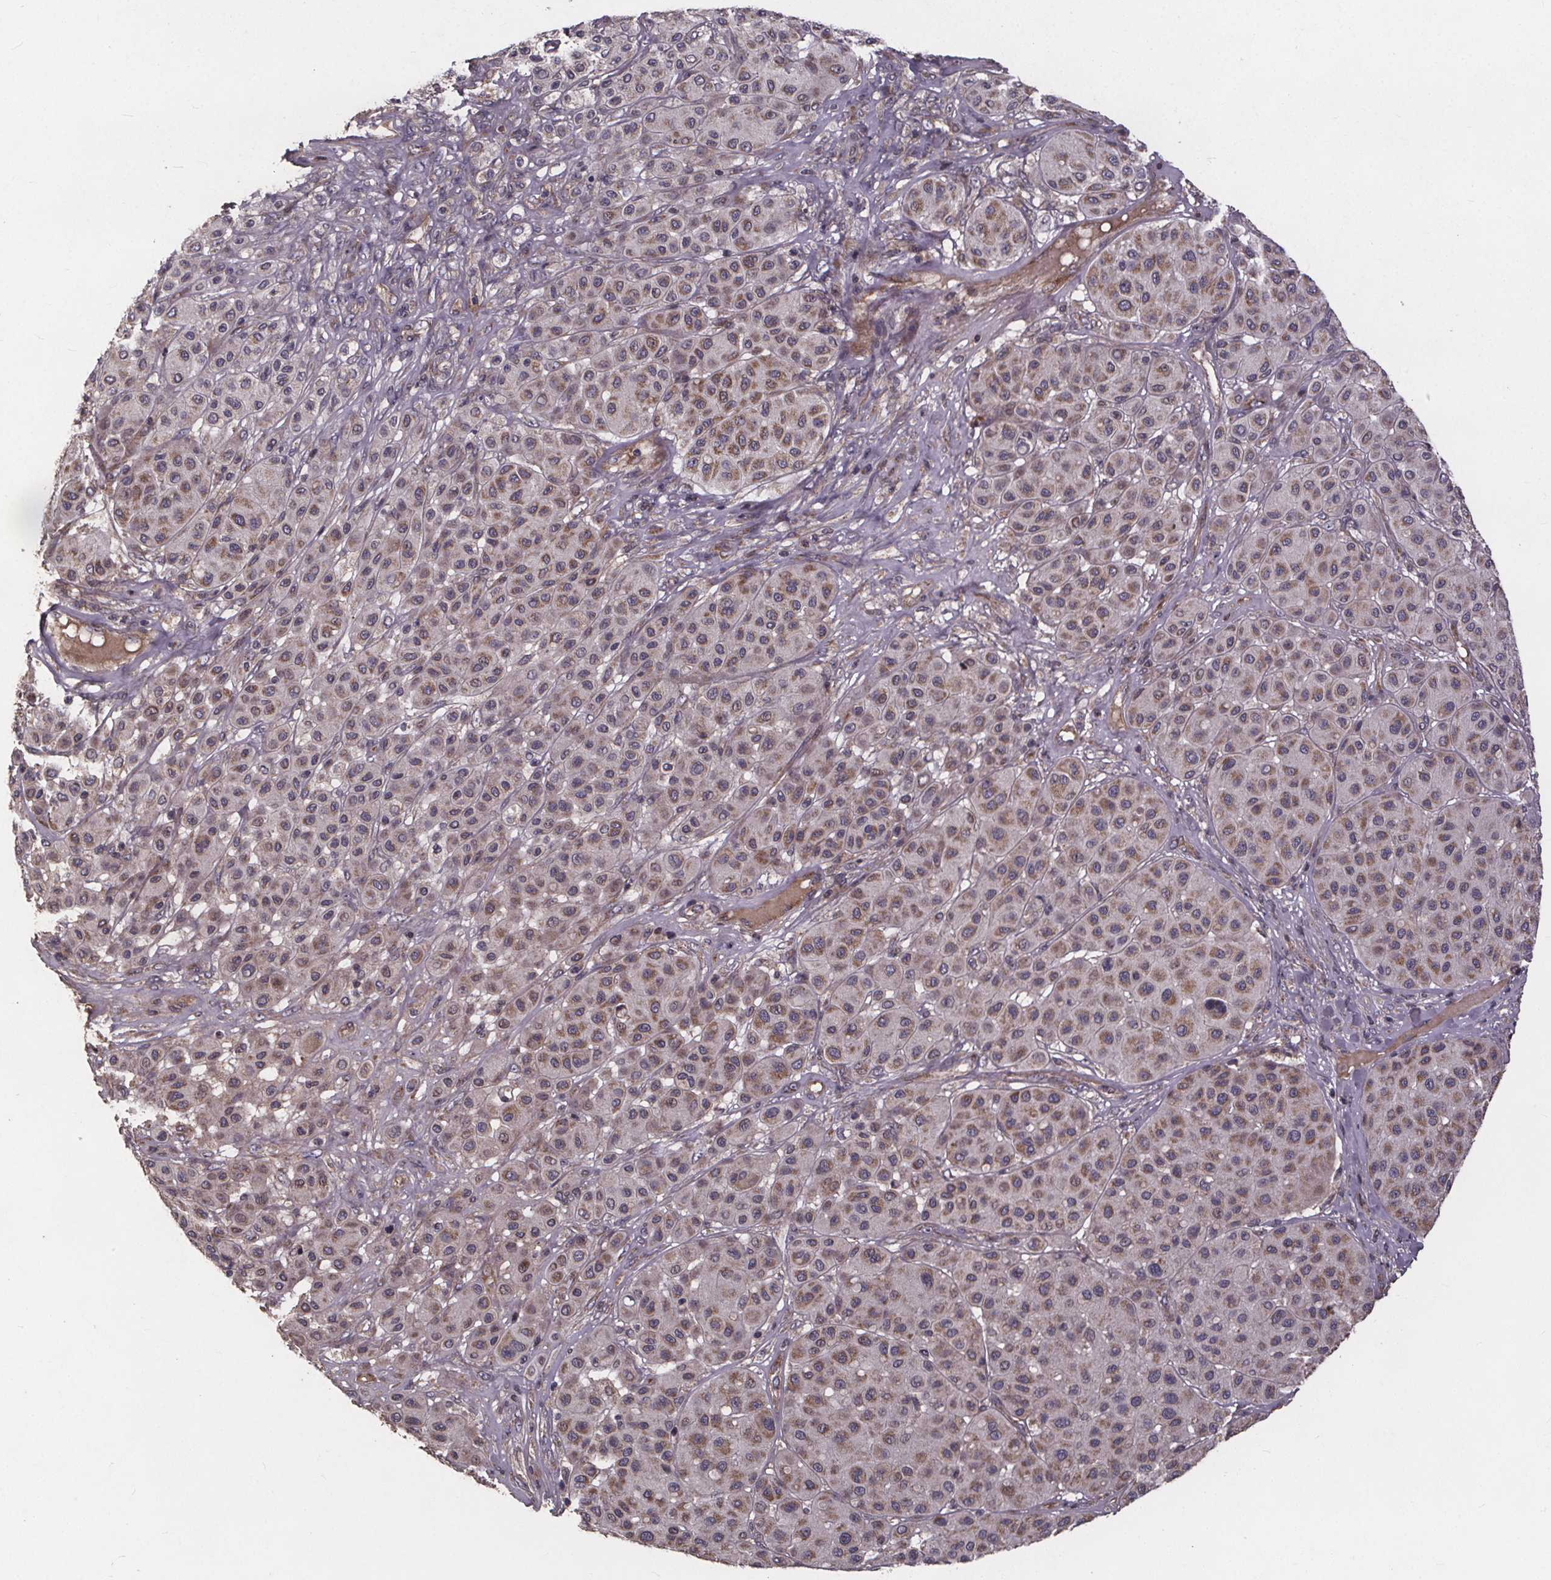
{"staining": {"intensity": "moderate", "quantity": "25%-75%", "location": "cytoplasmic/membranous"}, "tissue": "melanoma", "cell_type": "Tumor cells", "image_type": "cancer", "snomed": [{"axis": "morphology", "description": "Malignant melanoma, Metastatic site"}, {"axis": "topography", "description": "Smooth muscle"}], "caption": "Approximately 25%-75% of tumor cells in human melanoma reveal moderate cytoplasmic/membranous protein staining as visualized by brown immunohistochemical staining.", "gene": "YME1L1", "patient": {"sex": "male", "age": 41}}